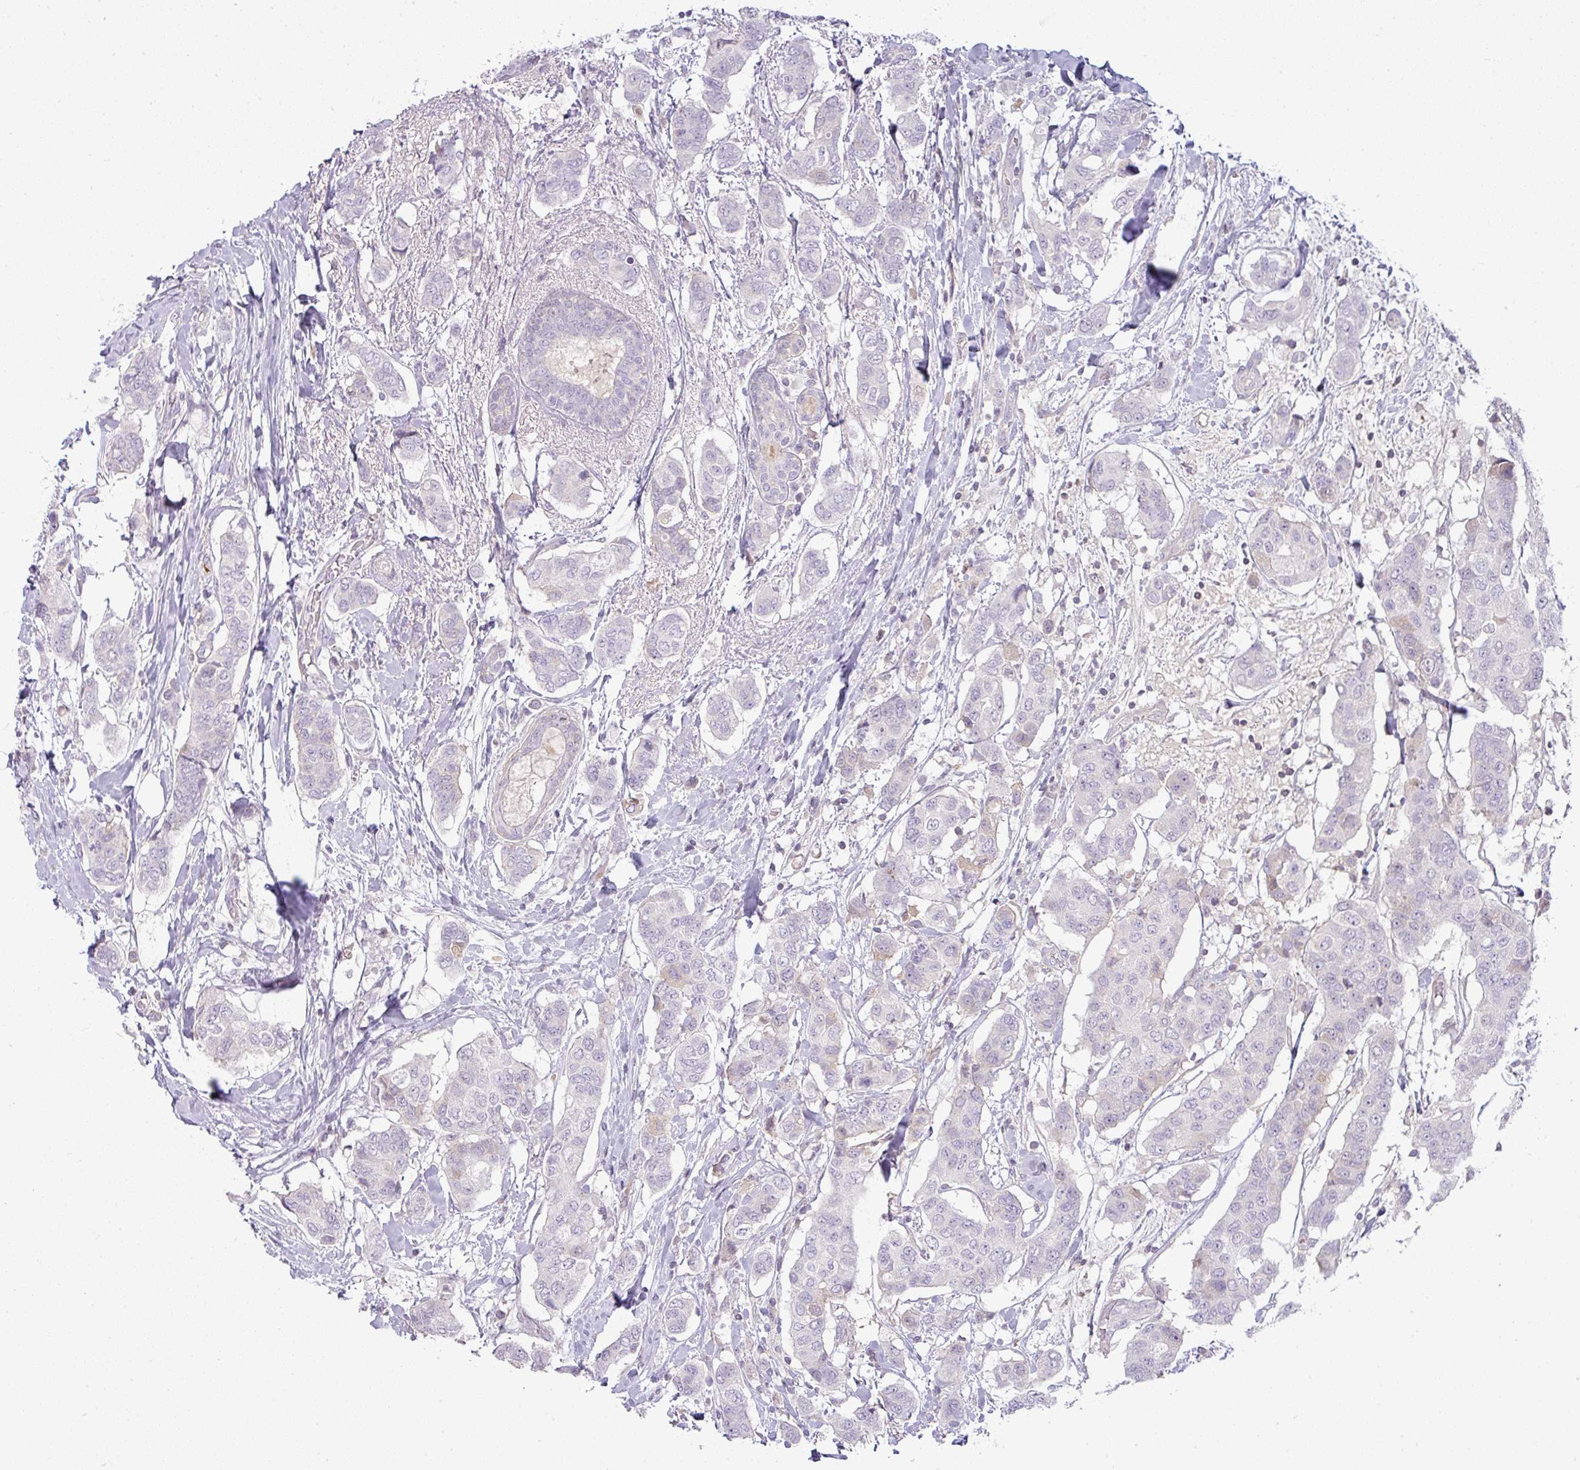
{"staining": {"intensity": "negative", "quantity": "none", "location": "none"}, "tissue": "breast cancer", "cell_type": "Tumor cells", "image_type": "cancer", "snomed": [{"axis": "morphology", "description": "Lobular carcinoma"}, {"axis": "topography", "description": "Breast"}], "caption": "Tumor cells show no significant protein positivity in lobular carcinoma (breast). (DAB immunohistochemistry (IHC) with hematoxylin counter stain).", "gene": "APOM", "patient": {"sex": "female", "age": 51}}